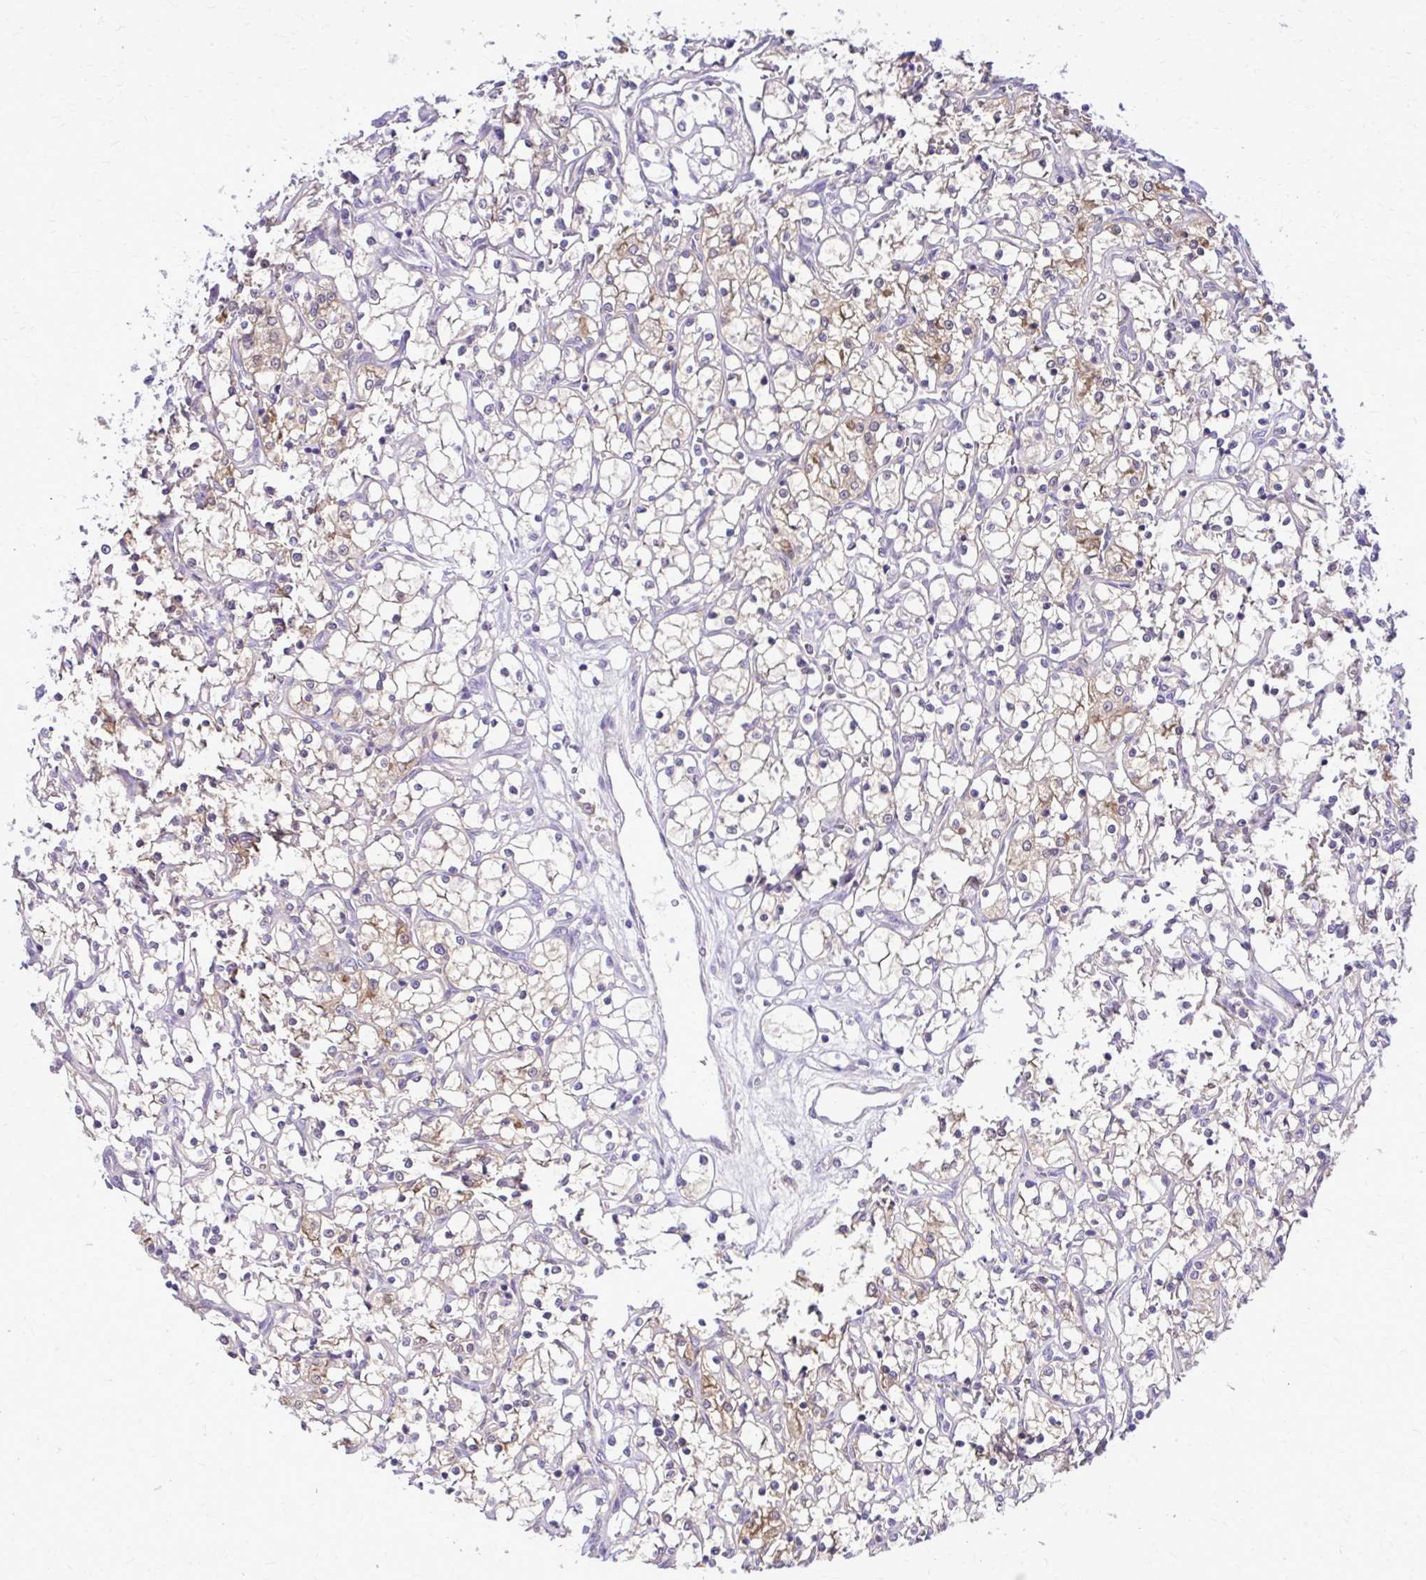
{"staining": {"intensity": "moderate", "quantity": "<25%", "location": "cytoplasmic/membranous"}, "tissue": "renal cancer", "cell_type": "Tumor cells", "image_type": "cancer", "snomed": [{"axis": "morphology", "description": "Adenocarcinoma, NOS"}, {"axis": "topography", "description": "Kidney"}], "caption": "This photomicrograph reveals immunohistochemistry staining of human renal adenocarcinoma, with low moderate cytoplasmic/membranous expression in approximately <25% of tumor cells.", "gene": "RASL11B", "patient": {"sex": "female", "age": 69}}